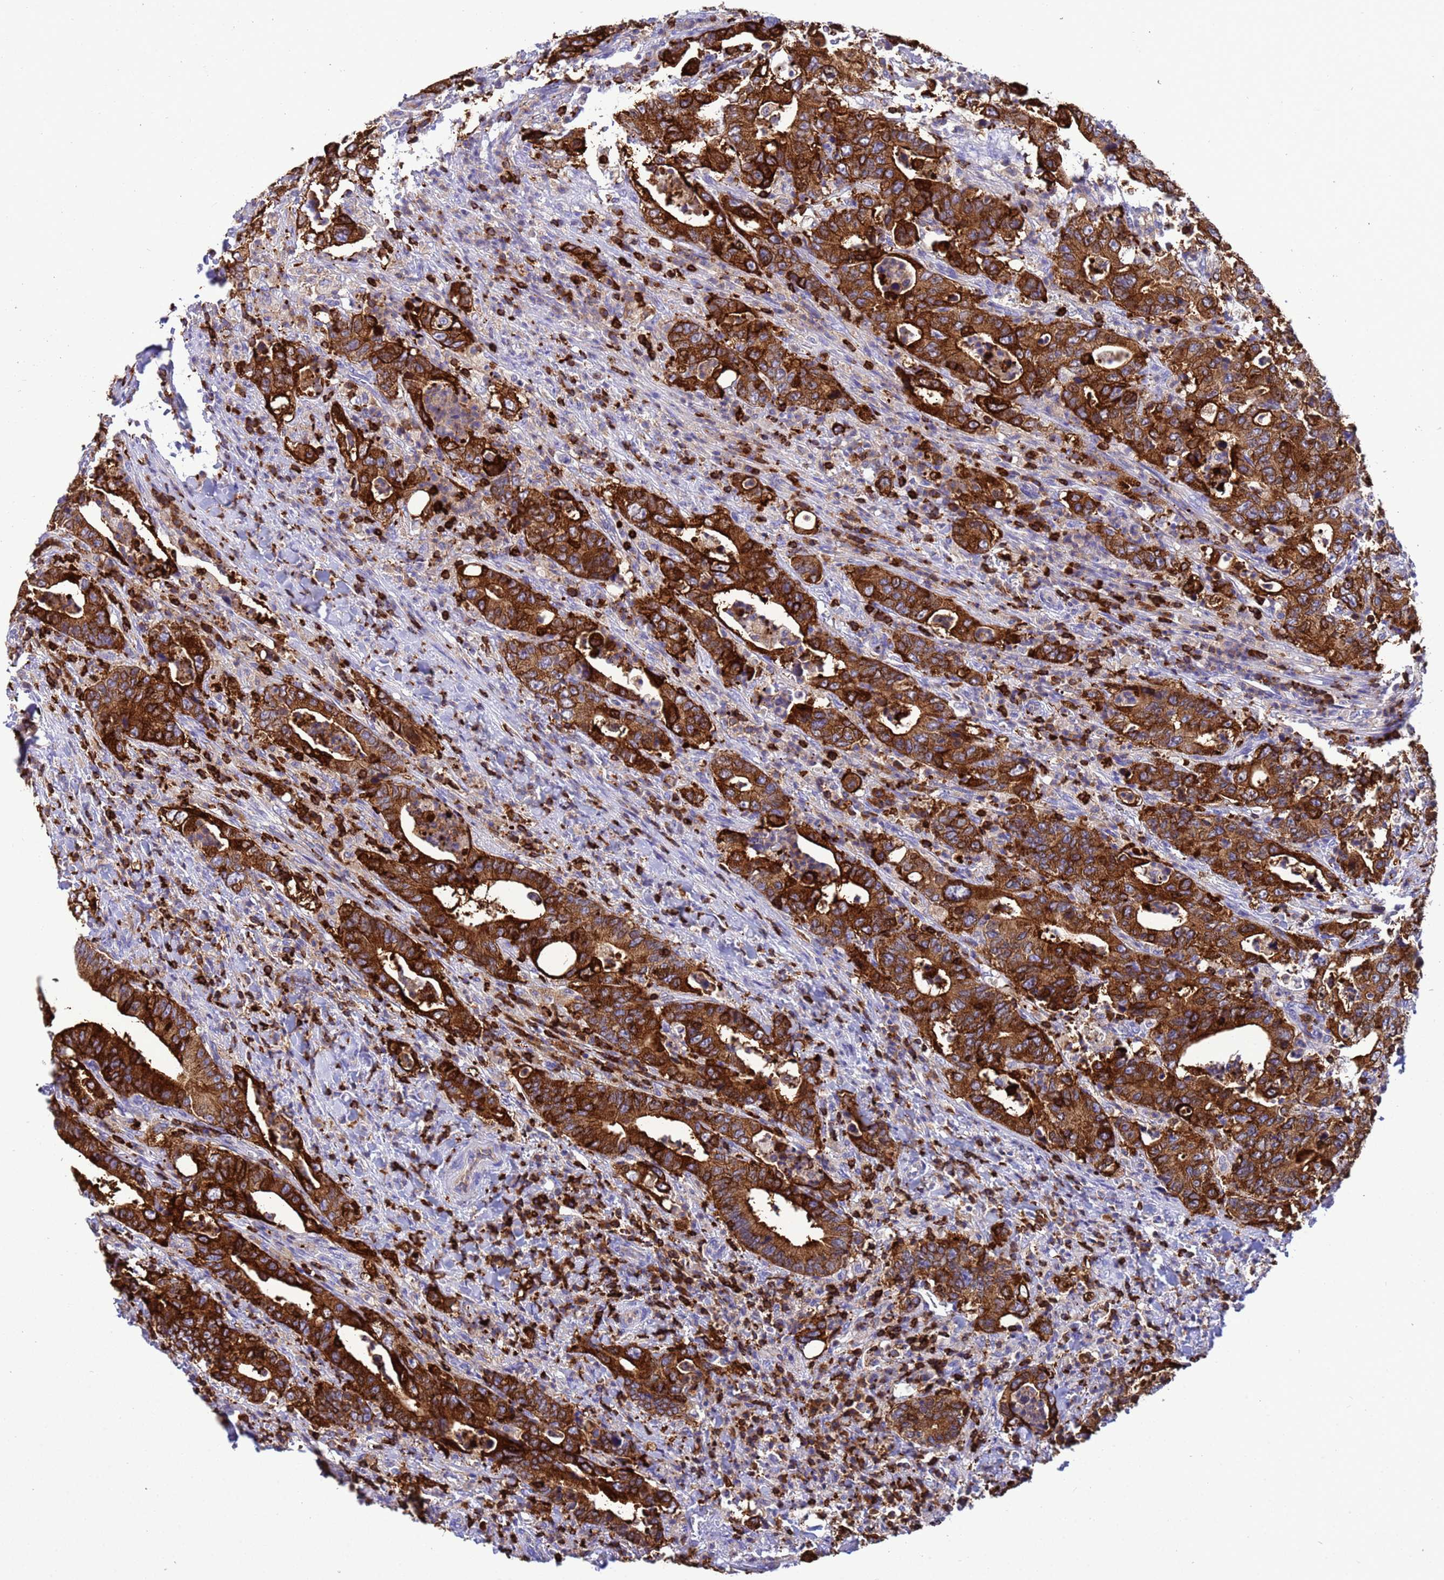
{"staining": {"intensity": "strong", "quantity": ">75%", "location": "cytoplasmic/membranous"}, "tissue": "colorectal cancer", "cell_type": "Tumor cells", "image_type": "cancer", "snomed": [{"axis": "morphology", "description": "Adenocarcinoma, NOS"}, {"axis": "topography", "description": "Colon"}], "caption": "Protein analysis of colorectal cancer (adenocarcinoma) tissue reveals strong cytoplasmic/membranous staining in about >75% of tumor cells.", "gene": "EZR", "patient": {"sex": "female", "age": 75}}